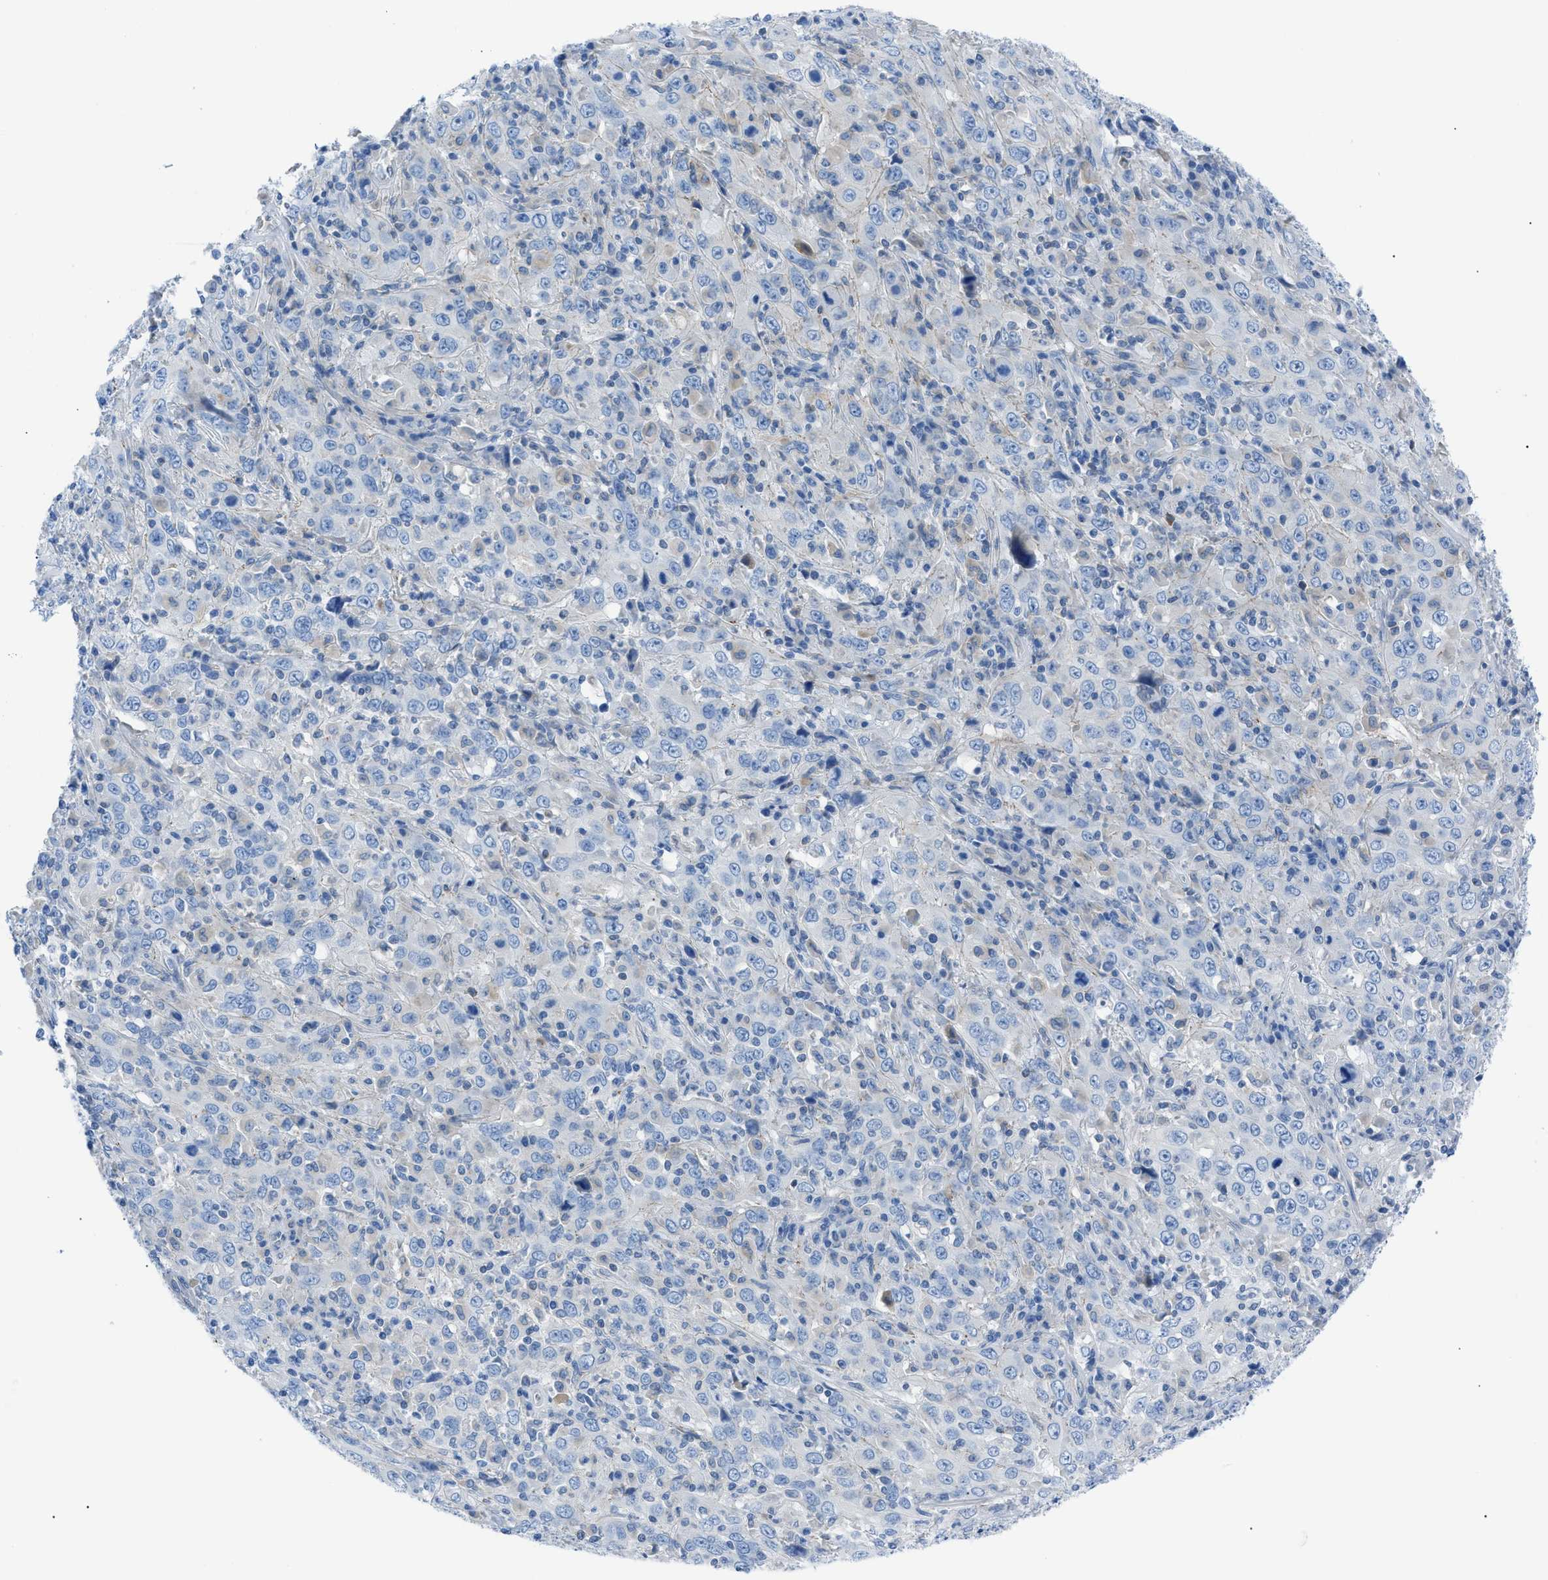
{"staining": {"intensity": "negative", "quantity": "none", "location": "none"}, "tissue": "cervical cancer", "cell_type": "Tumor cells", "image_type": "cancer", "snomed": [{"axis": "morphology", "description": "Squamous cell carcinoma, NOS"}, {"axis": "topography", "description": "Cervix"}], "caption": "Immunohistochemistry (IHC) micrograph of neoplastic tissue: squamous cell carcinoma (cervical) stained with DAB demonstrates no significant protein positivity in tumor cells.", "gene": "ZDHHC24", "patient": {"sex": "female", "age": 46}}